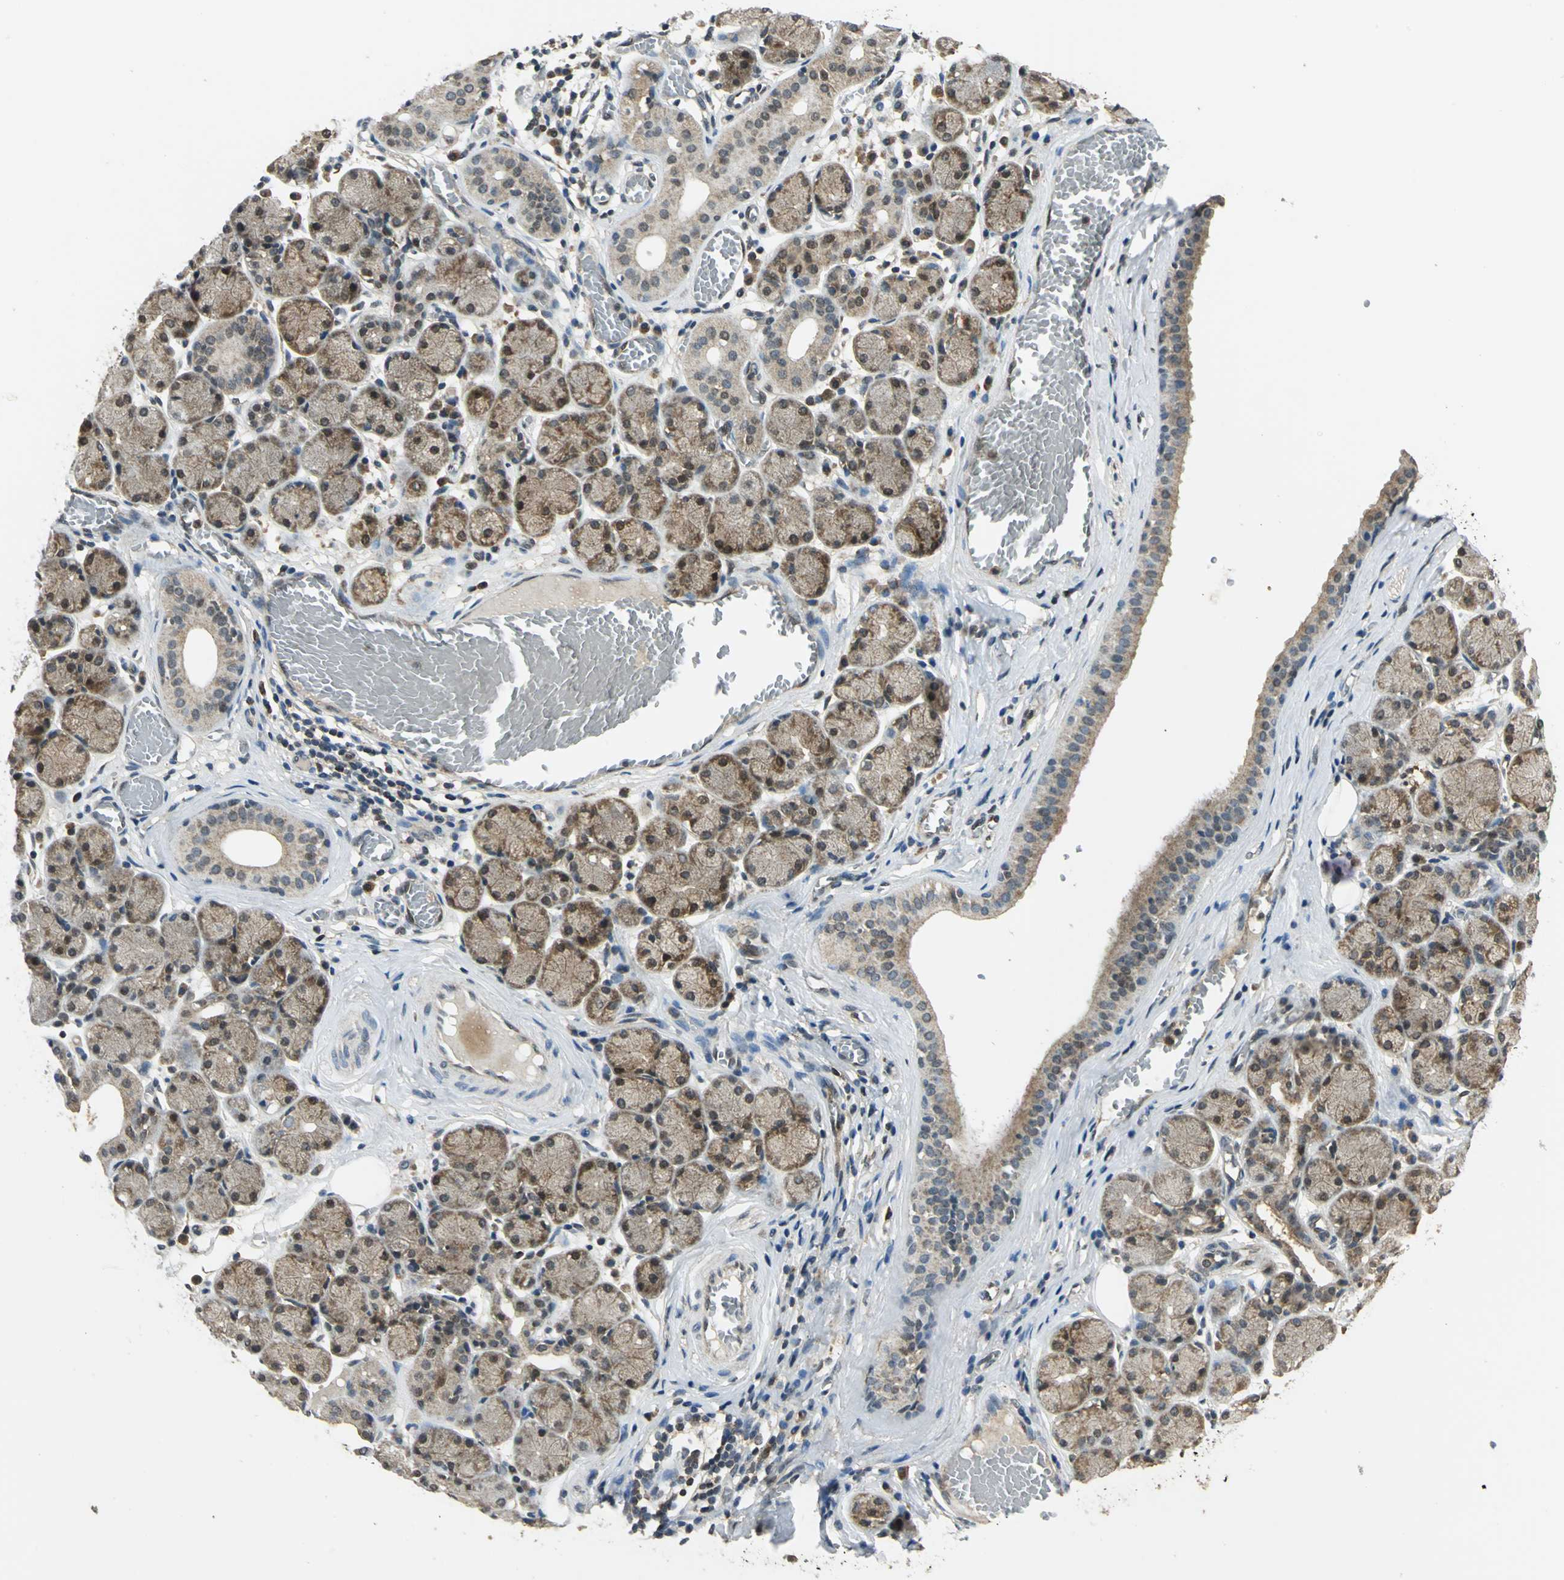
{"staining": {"intensity": "moderate", "quantity": "25%-75%", "location": "cytoplasmic/membranous,nuclear"}, "tissue": "salivary gland", "cell_type": "Glandular cells", "image_type": "normal", "snomed": [{"axis": "morphology", "description": "Normal tissue, NOS"}, {"axis": "topography", "description": "Salivary gland"}], "caption": "Immunohistochemistry (IHC) (DAB (3,3'-diaminobenzidine)) staining of normal salivary gland exhibits moderate cytoplasmic/membranous,nuclear protein expression in about 25%-75% of glandular cells.", "gene": "NUDT2", "patient": {"sex": "female", "age": 24}}